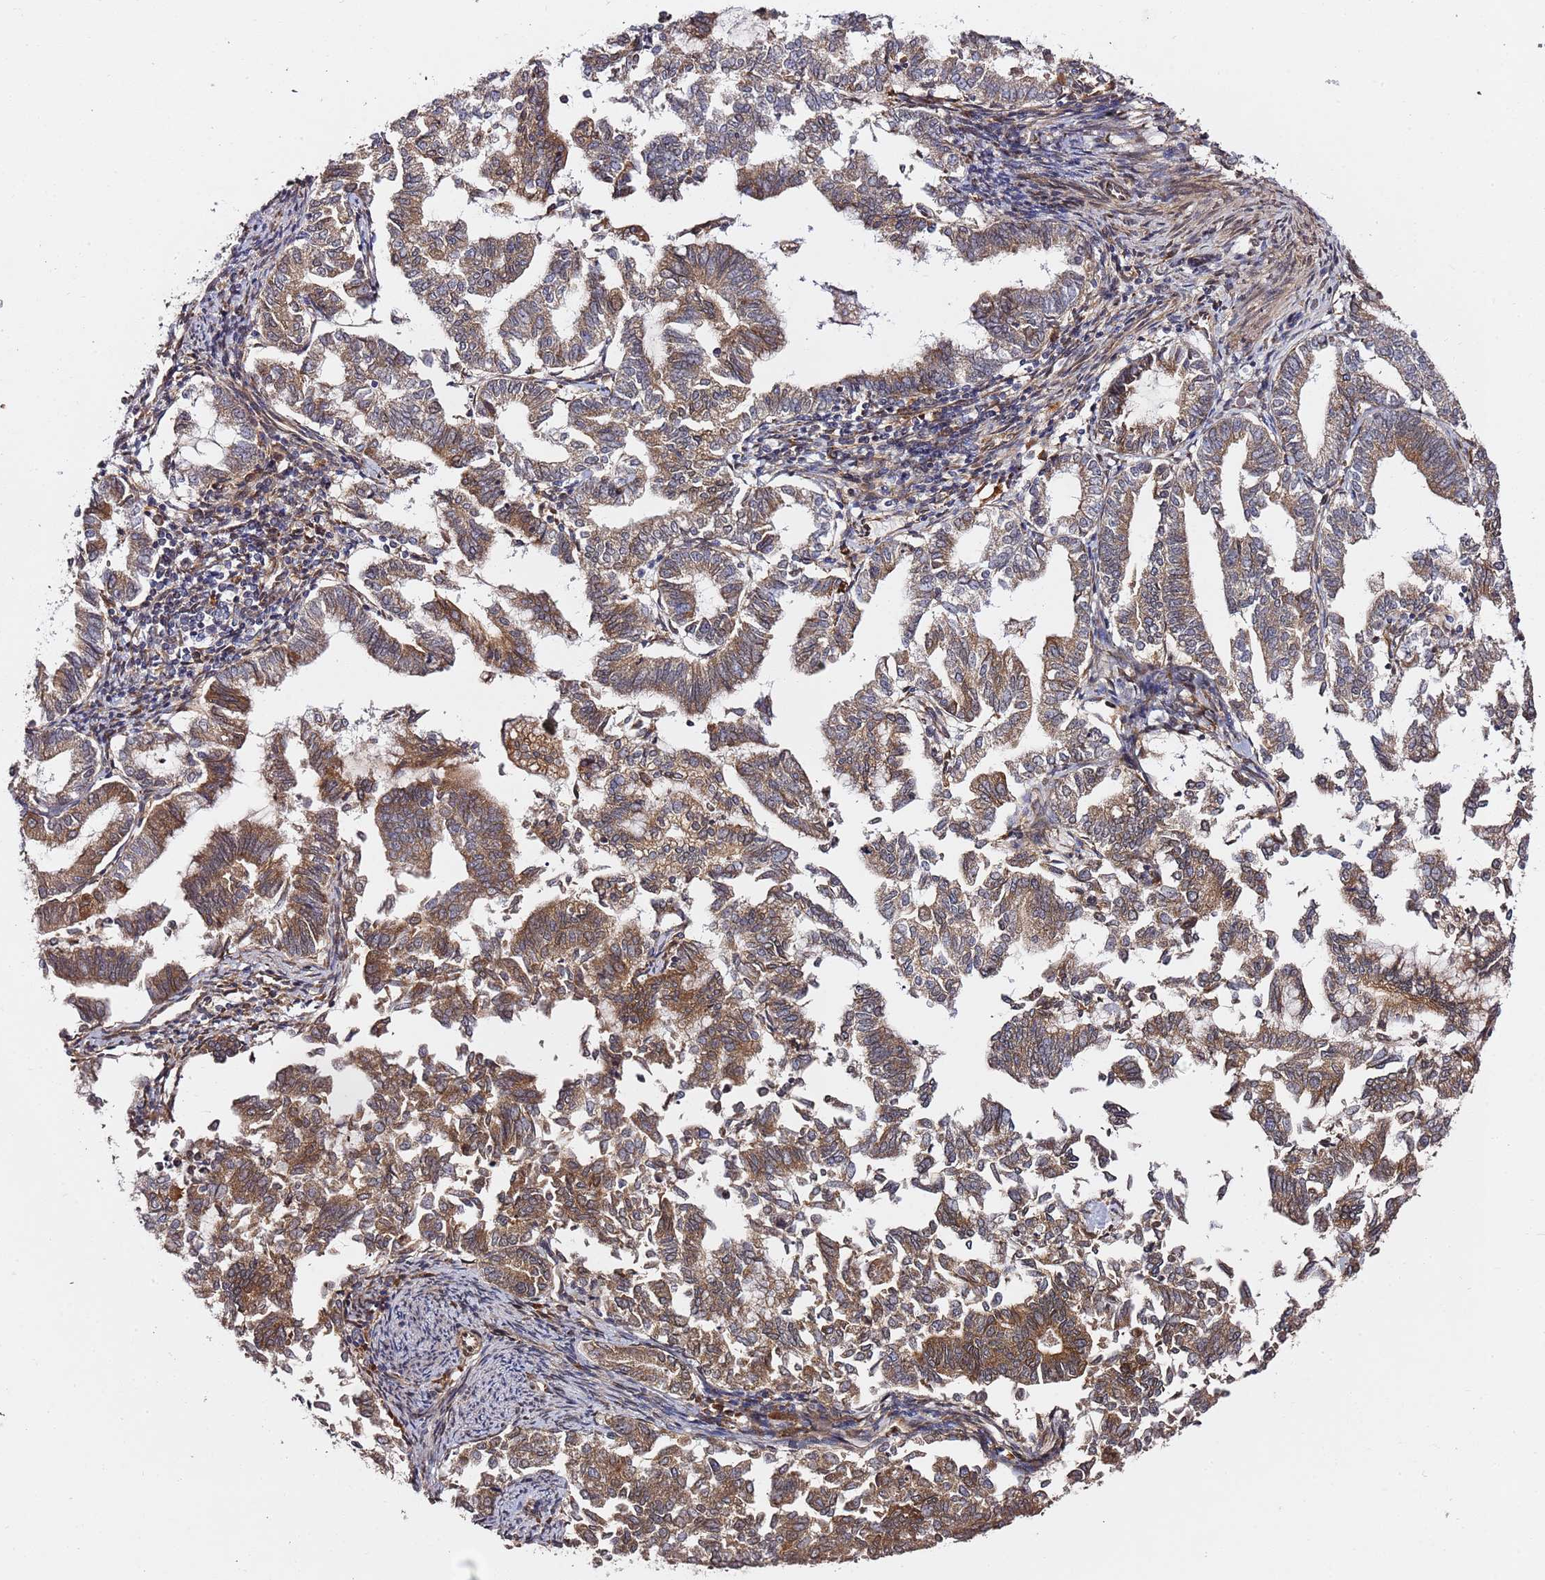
{"staining": {"intensity": "moderate", "quantity": ">75%", "location": "cytoplasmic/membranous"}, "tissue": "endometrial cancer", "cell_type": "Tumor cells", "image_type": "cancer", "snomed": [{"axis": "morphology", "description": "Adenocarcinoma, NOS"}, {"axis": "topography", "description": "Endometrium"}], "caption": "Immunohistochemistry (IHC) image of human endometrial cancer stained for a protein (brown), which displays medium levels of moderate cytoplasmic/membranous staining in approximately >75% of tumor cells.", "gene": "PRKAB2", "patient": {"sex": "female", "age": 79}}